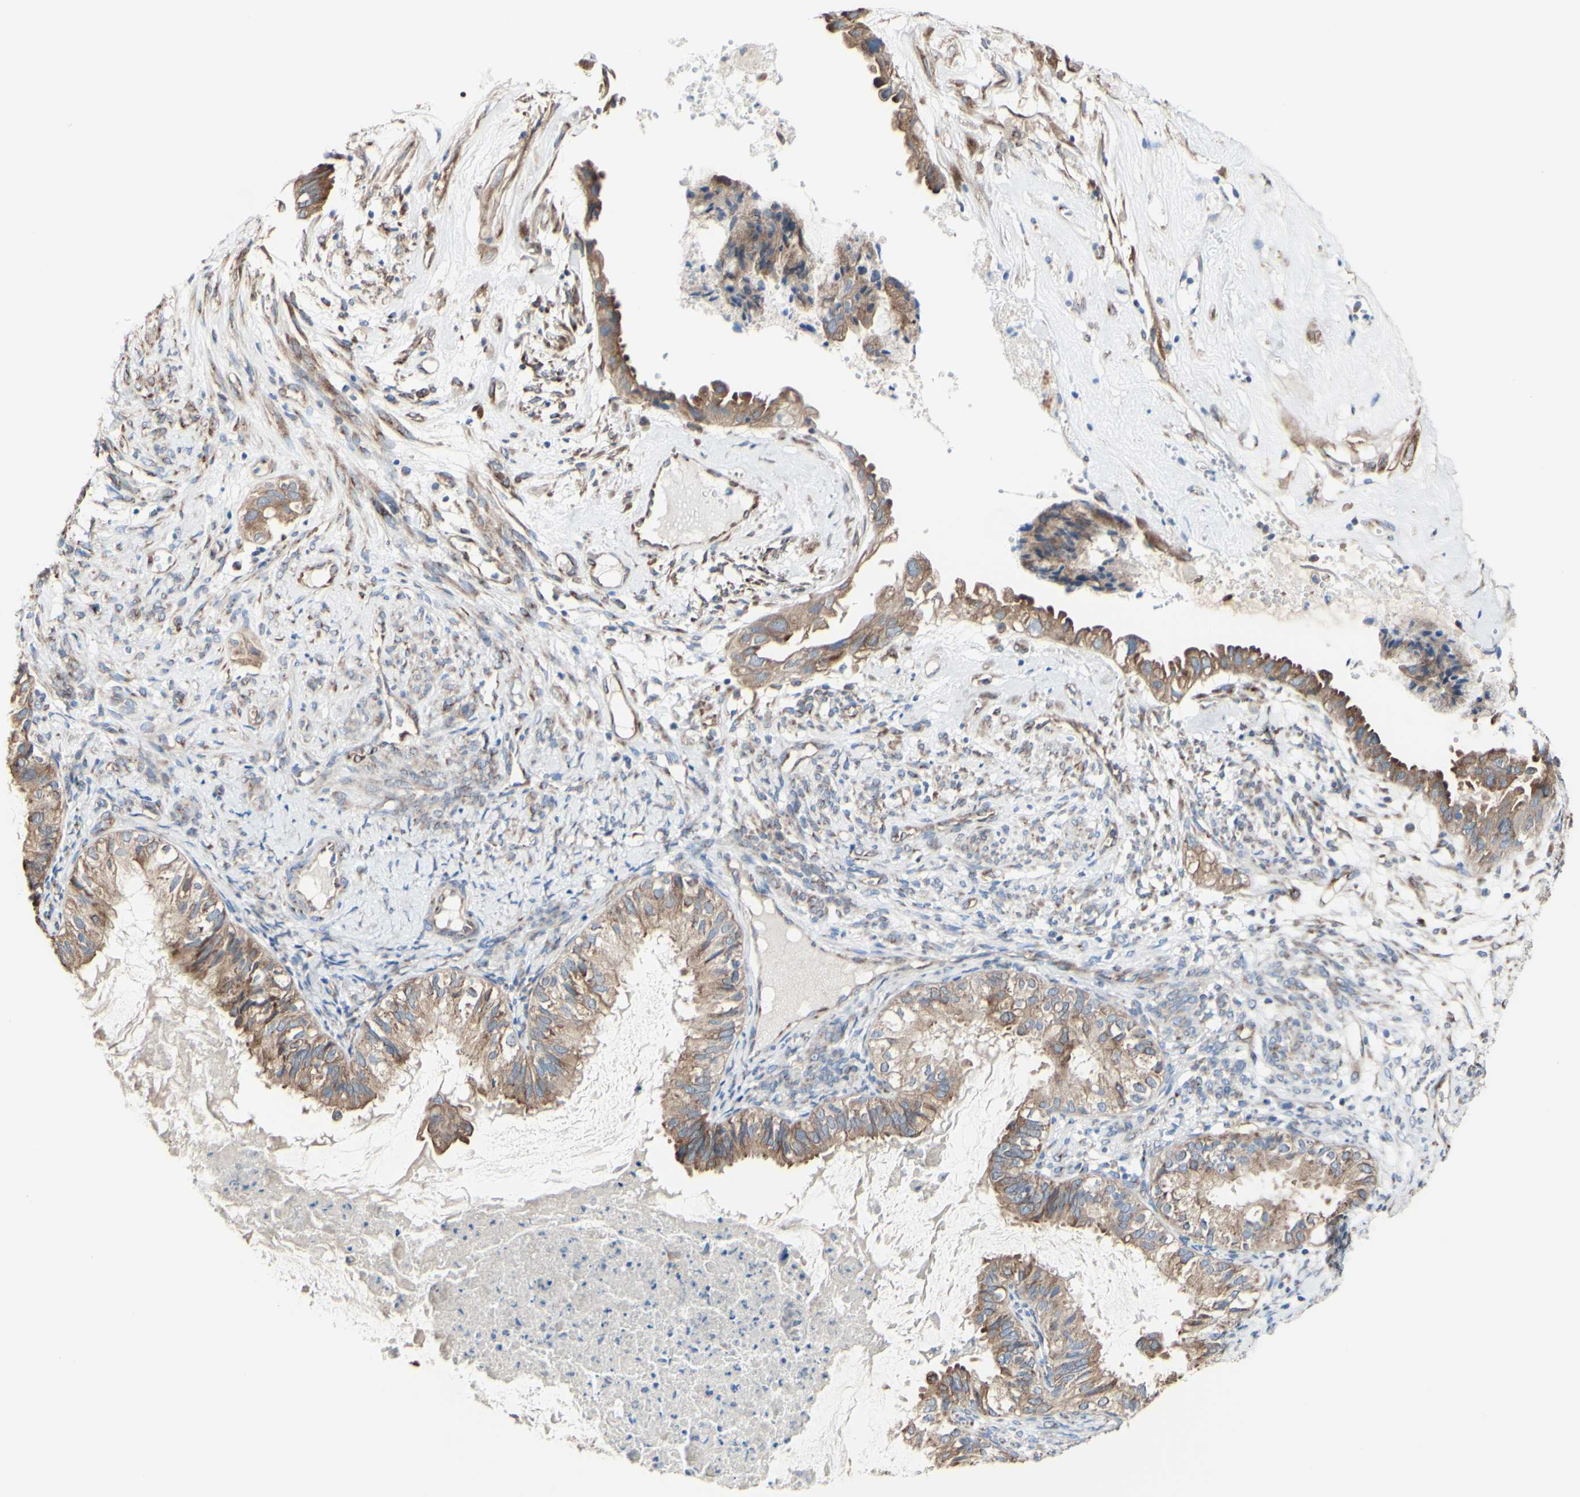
{"staining": {"intensity": "moderate", "quantity": ">75%", "location": "cytoplasmic/membranous"}, "tissue": "cervical cancer", "cell_type": "Tumor cells", "image_type": "cancer", "snomed": [{"axis": "morphology", "description": "Normal tissue, NOS"}, {"axis": "morphology", "description": "Adenocarcinoma, NOS"}, {"axis": "topography", "description": "Cervix"}, {"axis": "topography", "description": "Endometrium"}], "caption": "Immunohistochemistry histopathology image of neoplastic tissue: human cervical cancer stained using immunohistochemistry reveals medium levels of moderate protein expression localized specifically in the cytoplasmic/membranous of tumor cells, appearing as a cytoplasmic/membranous brown color.", "gene": "LRIG3", "patient": {"sex": "female", "age": 86}}